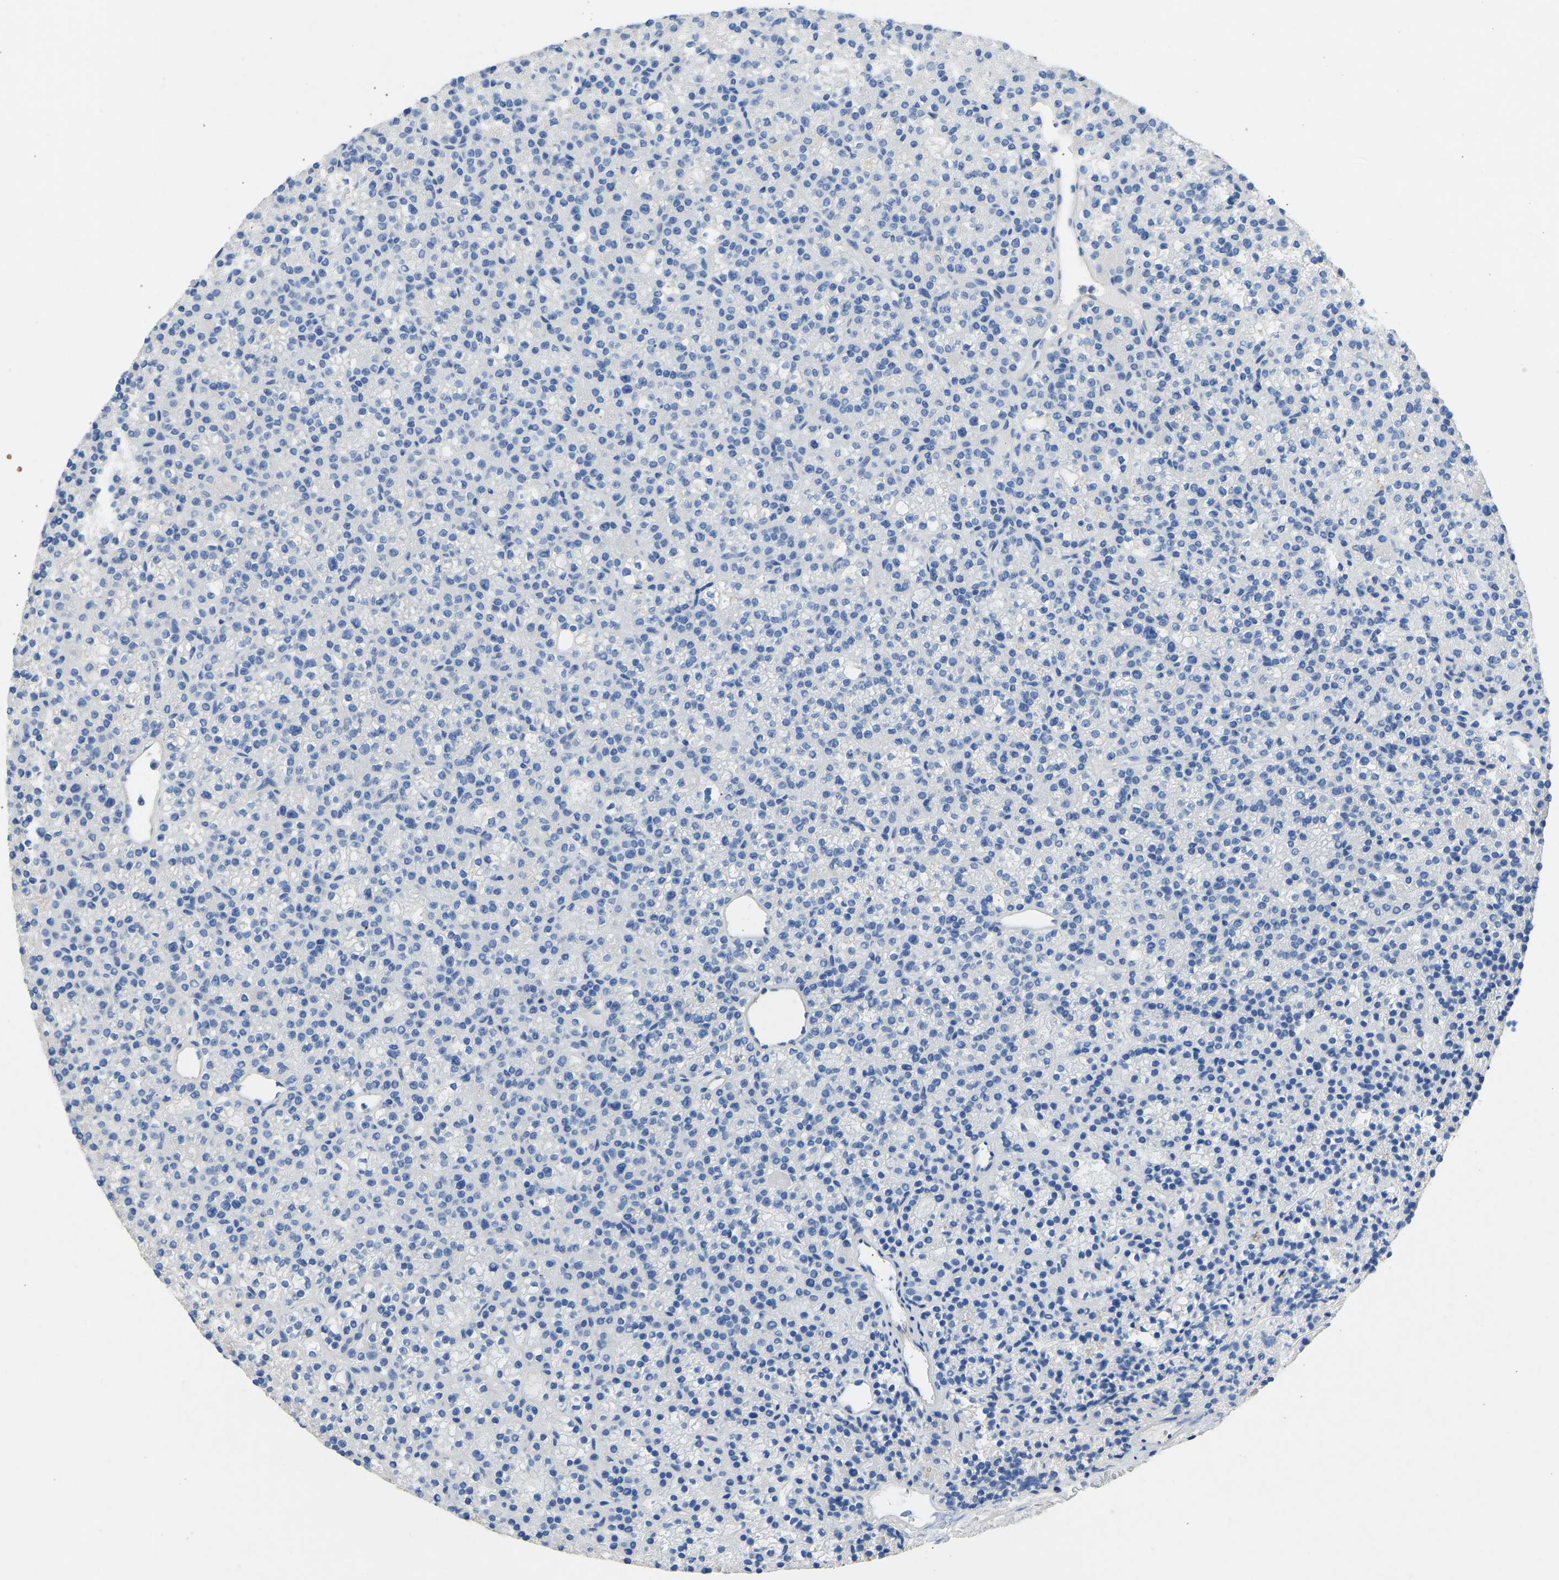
{"staining": {"intensity": "negative", "quantity": "none", "location": "none"}, "tissue": "parathyroid gland", "cell_type": "Glandular cells", "image_type": "normal", "snomed": [{"axis": "morphology", "description": "Normal tissue, NOS"}, {"axis": "morphology", "description": "Adenoma, NOS"}, {"axis": "topography", "description": "Parathyroid gland"}], "caption": "The micrograph exhibits no staining of glandular cells in normal parathyroid gland. Nuclei are stained in blue.", "gene": "TECTA", "patient": {"sex": "female", "age": 64}}